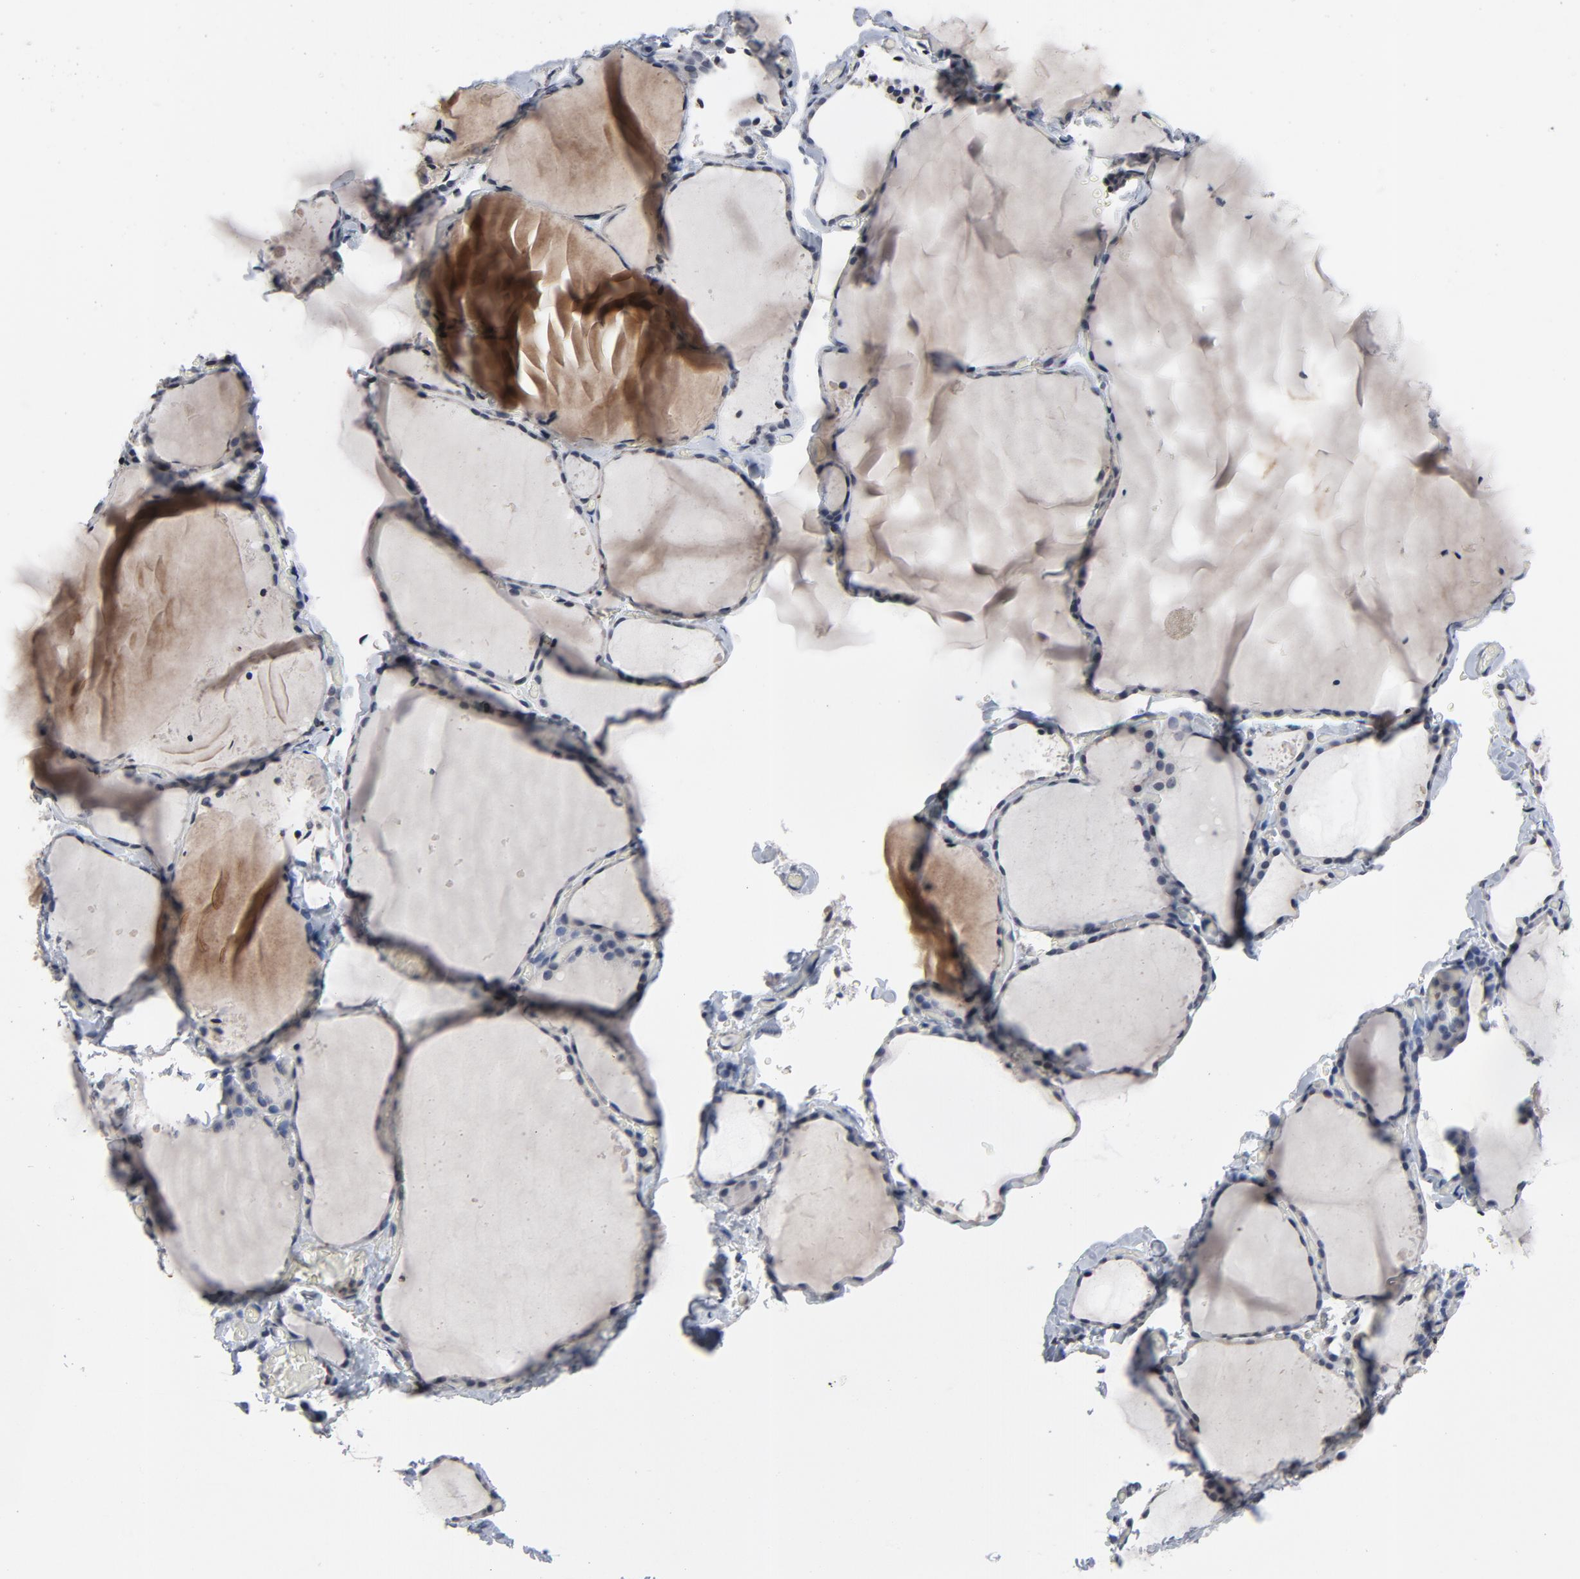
{"staining": {"intensity": "moderate", "quantity": "<25%", "location": "cytoplasmic/membranous"}, "tissue": "thyroid gland", "cell_type": "Glandular cells", "image_type": "normal", "snomed": [{"axis": "morphology", "description": "Normal tissue, NOS"}, {"axis": "topography", "description": "Thyroid gland"}], "caption": "Immunohistochemistry (IHC) (DAB) staining of unremarkable human thyroid gland shows moderate cytoplasmic/membranous protein expression in approximately <25% of glandular cells. The staining was performed using DAB (3,3'-diaminobenzidine), with brown indicating positive protein expression. Nuclei are stained blue with hematoxylin.", "gene": "TCL1A", "patient": {"sex": "female", "age": 22}}